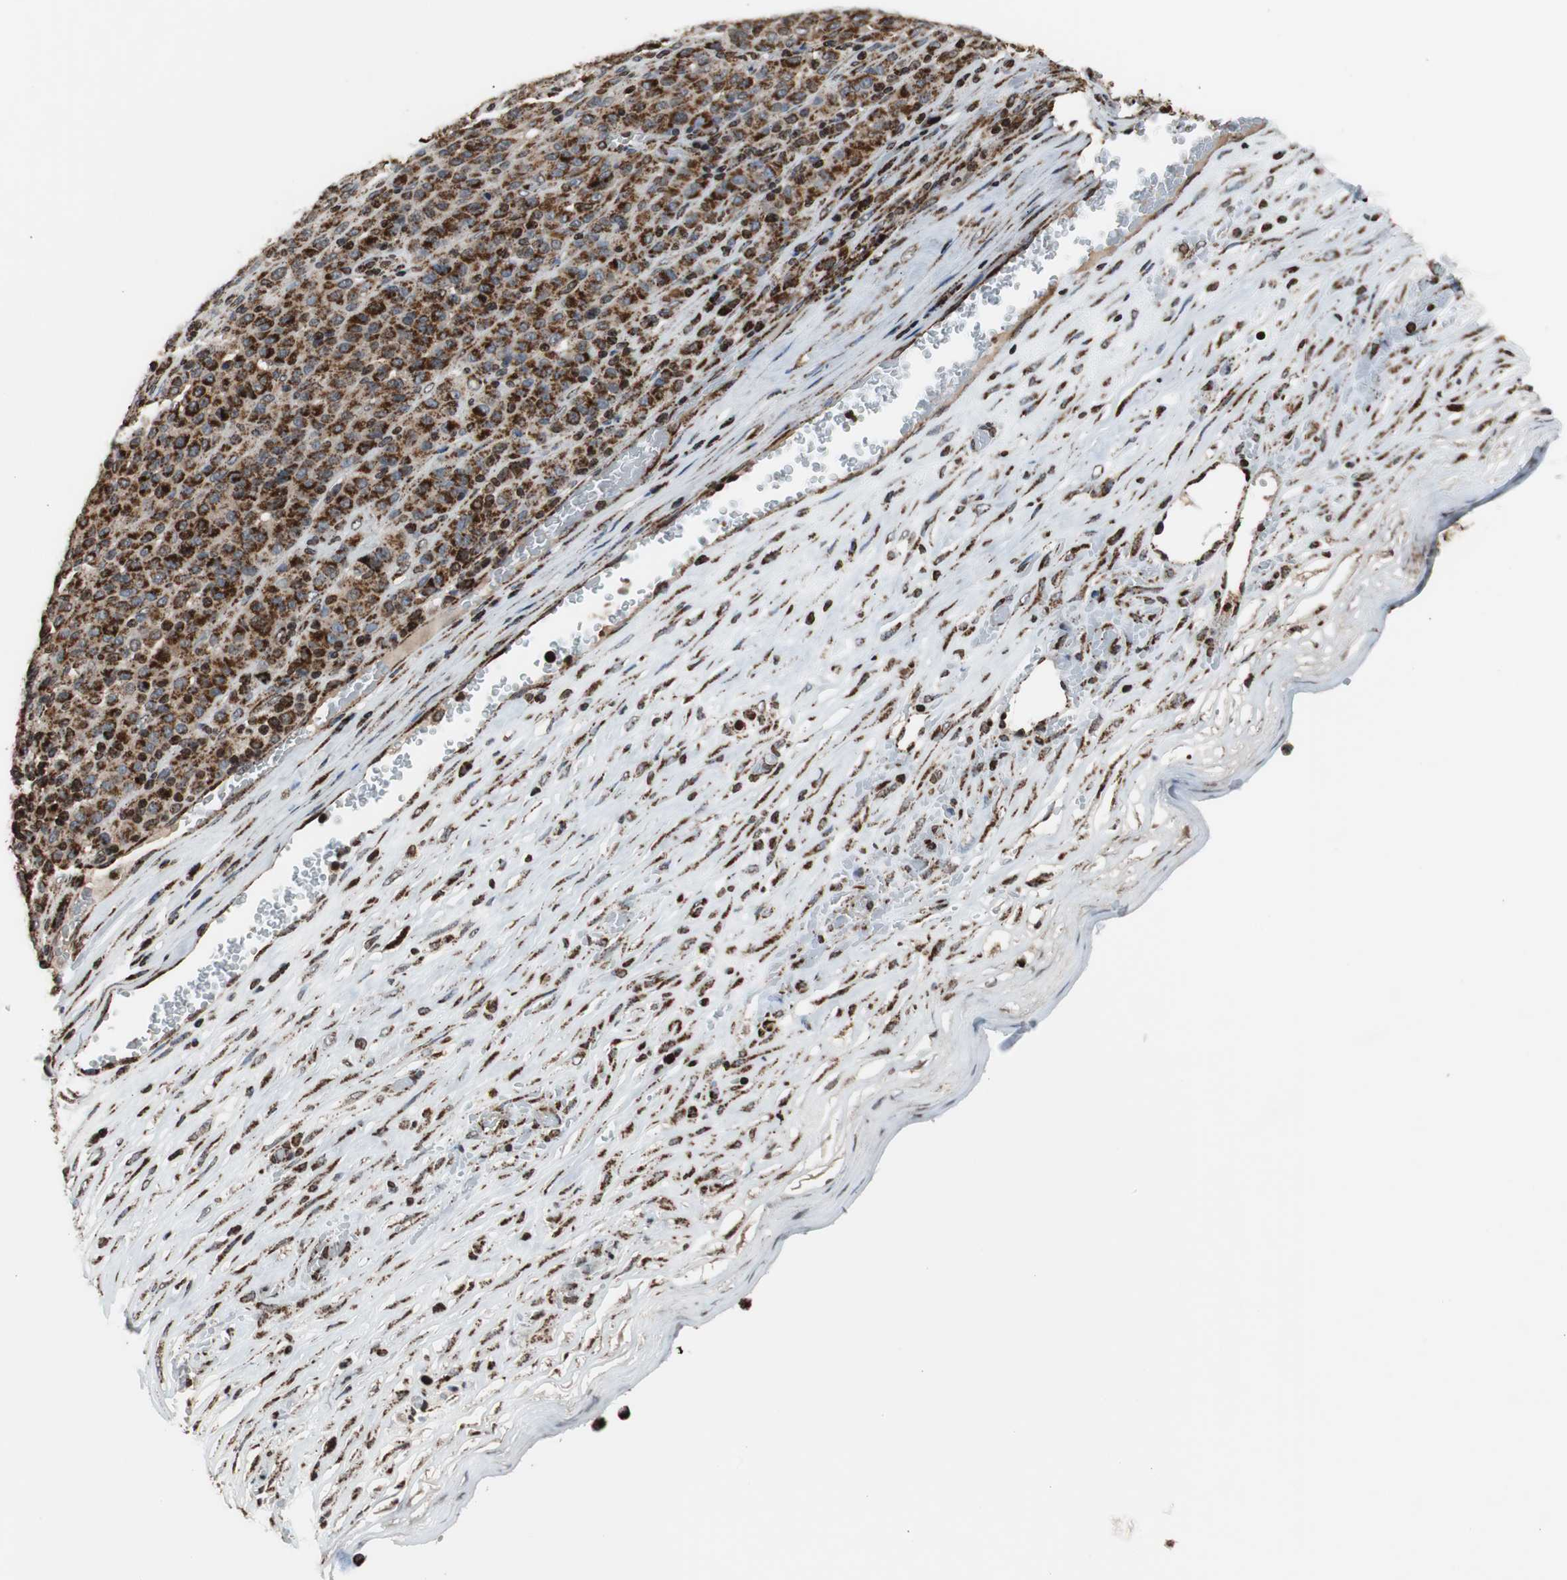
{"staining": {"intensity": "strong", "quantity": ">75%", "location": "cytoplasmic/membranous"}, "tissue": "melanoma", "cell_type": "Tumor cells", "image_type": "cancer", "snomed": [{"axis": "morphology", "description": "Malignant melanoma, Metastatic site"}, {"axis": "topography", "description": "Pancreas"}], "caption": "Human melanoma stained with a protein marker shows strong staining in tumor cells.", "gene": "HSPA9", "patient": {"sex": "female", "age": 30}}